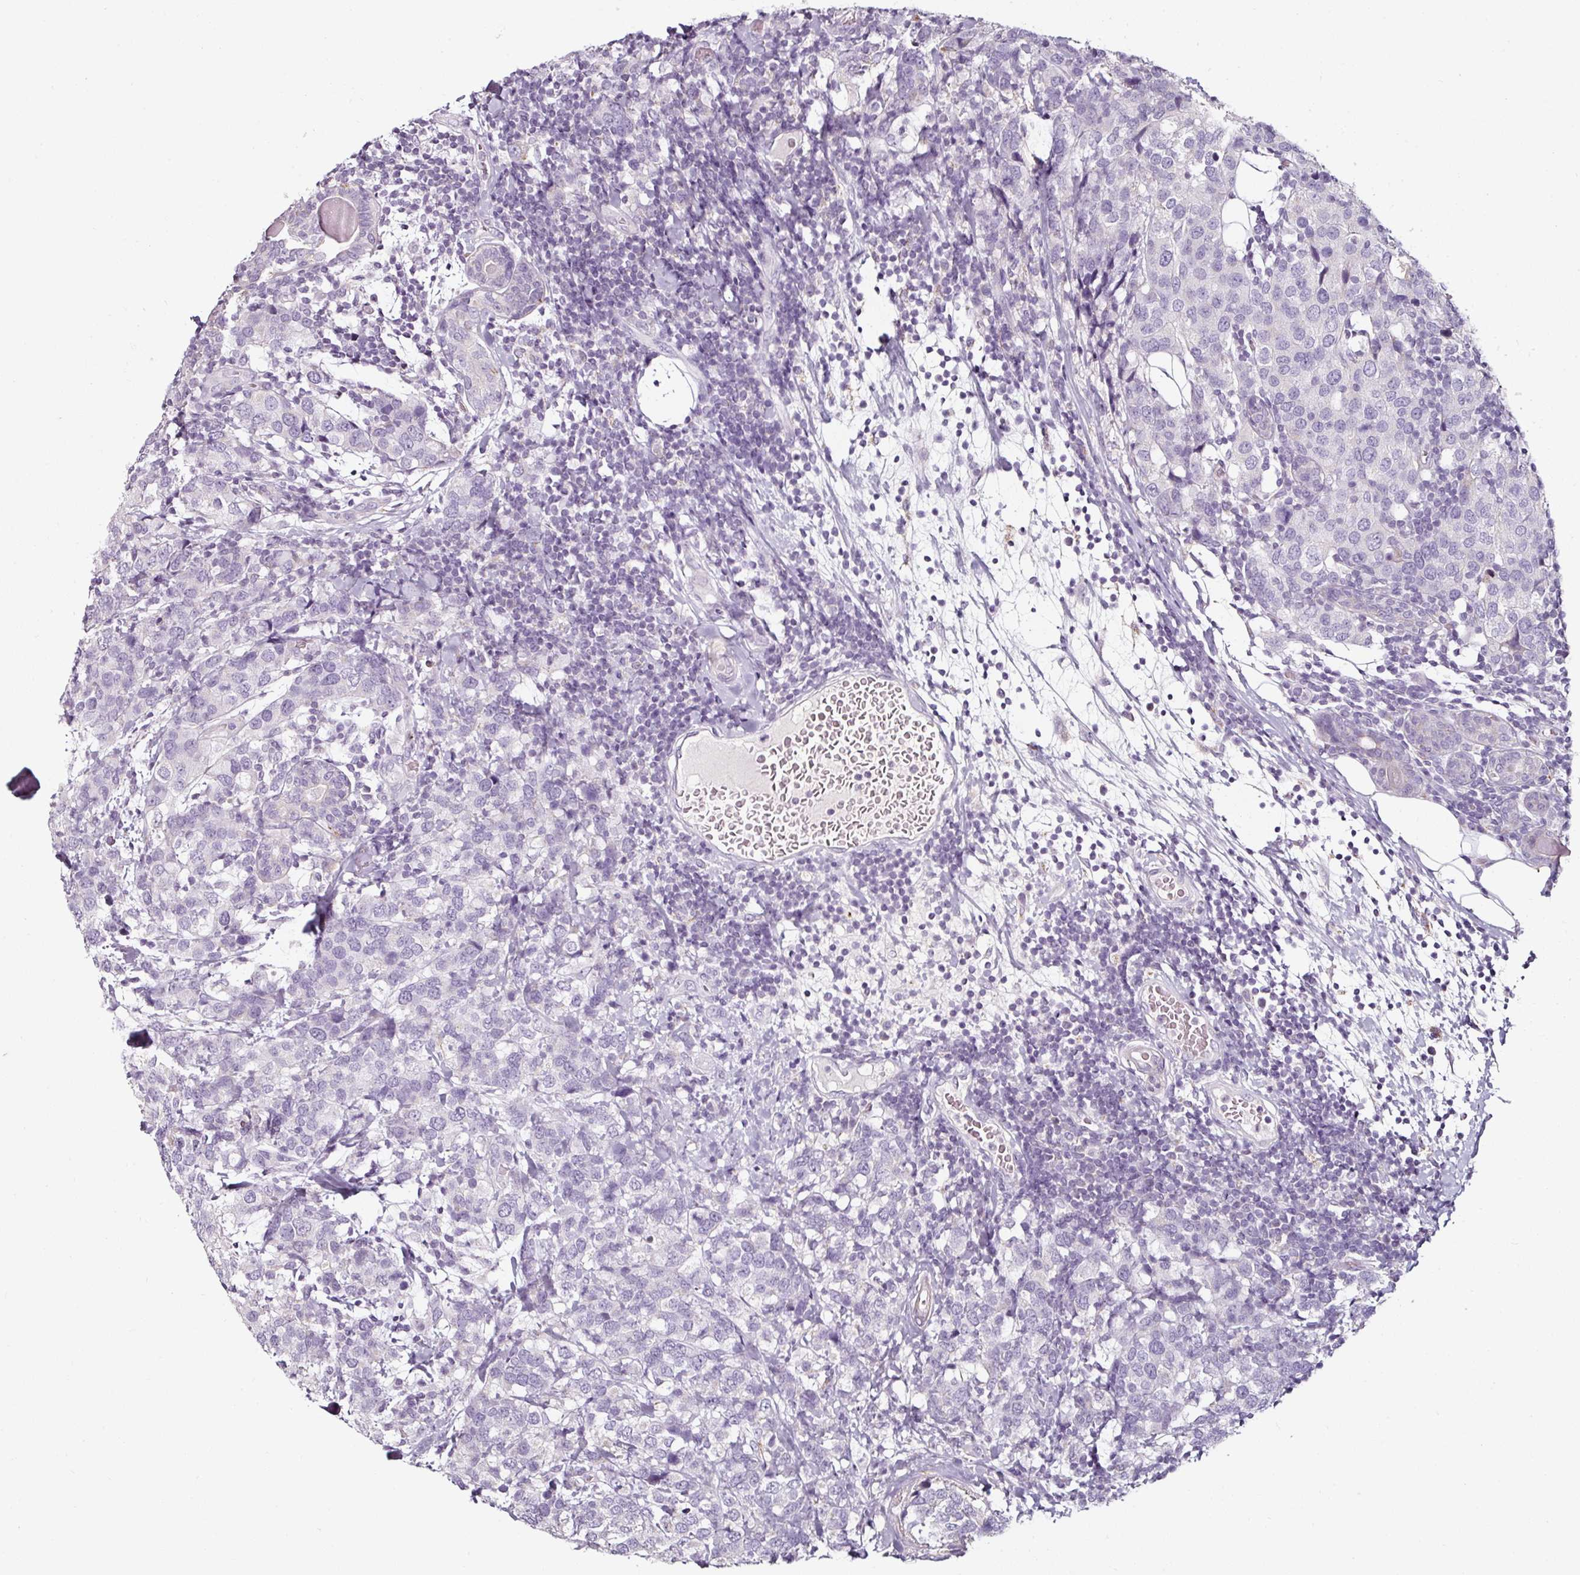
{"staining": {"intensity": "negative", "quantity": "none", "location": "none"}, "tissue": "breast cancer", "cell_type": "Tumor cells", "image_type": "cancer", "snomed": [{"axis": "morphology", "description": "Lobular carcinoma"}, {"axis": "topography", "description": "Breast"}], "caption": "Tumor cells are negative for protein expression in human breast cancer (lobular carcinoma).", "gene": "CAP2", "patient": {"sex": "female", "age": 59}}